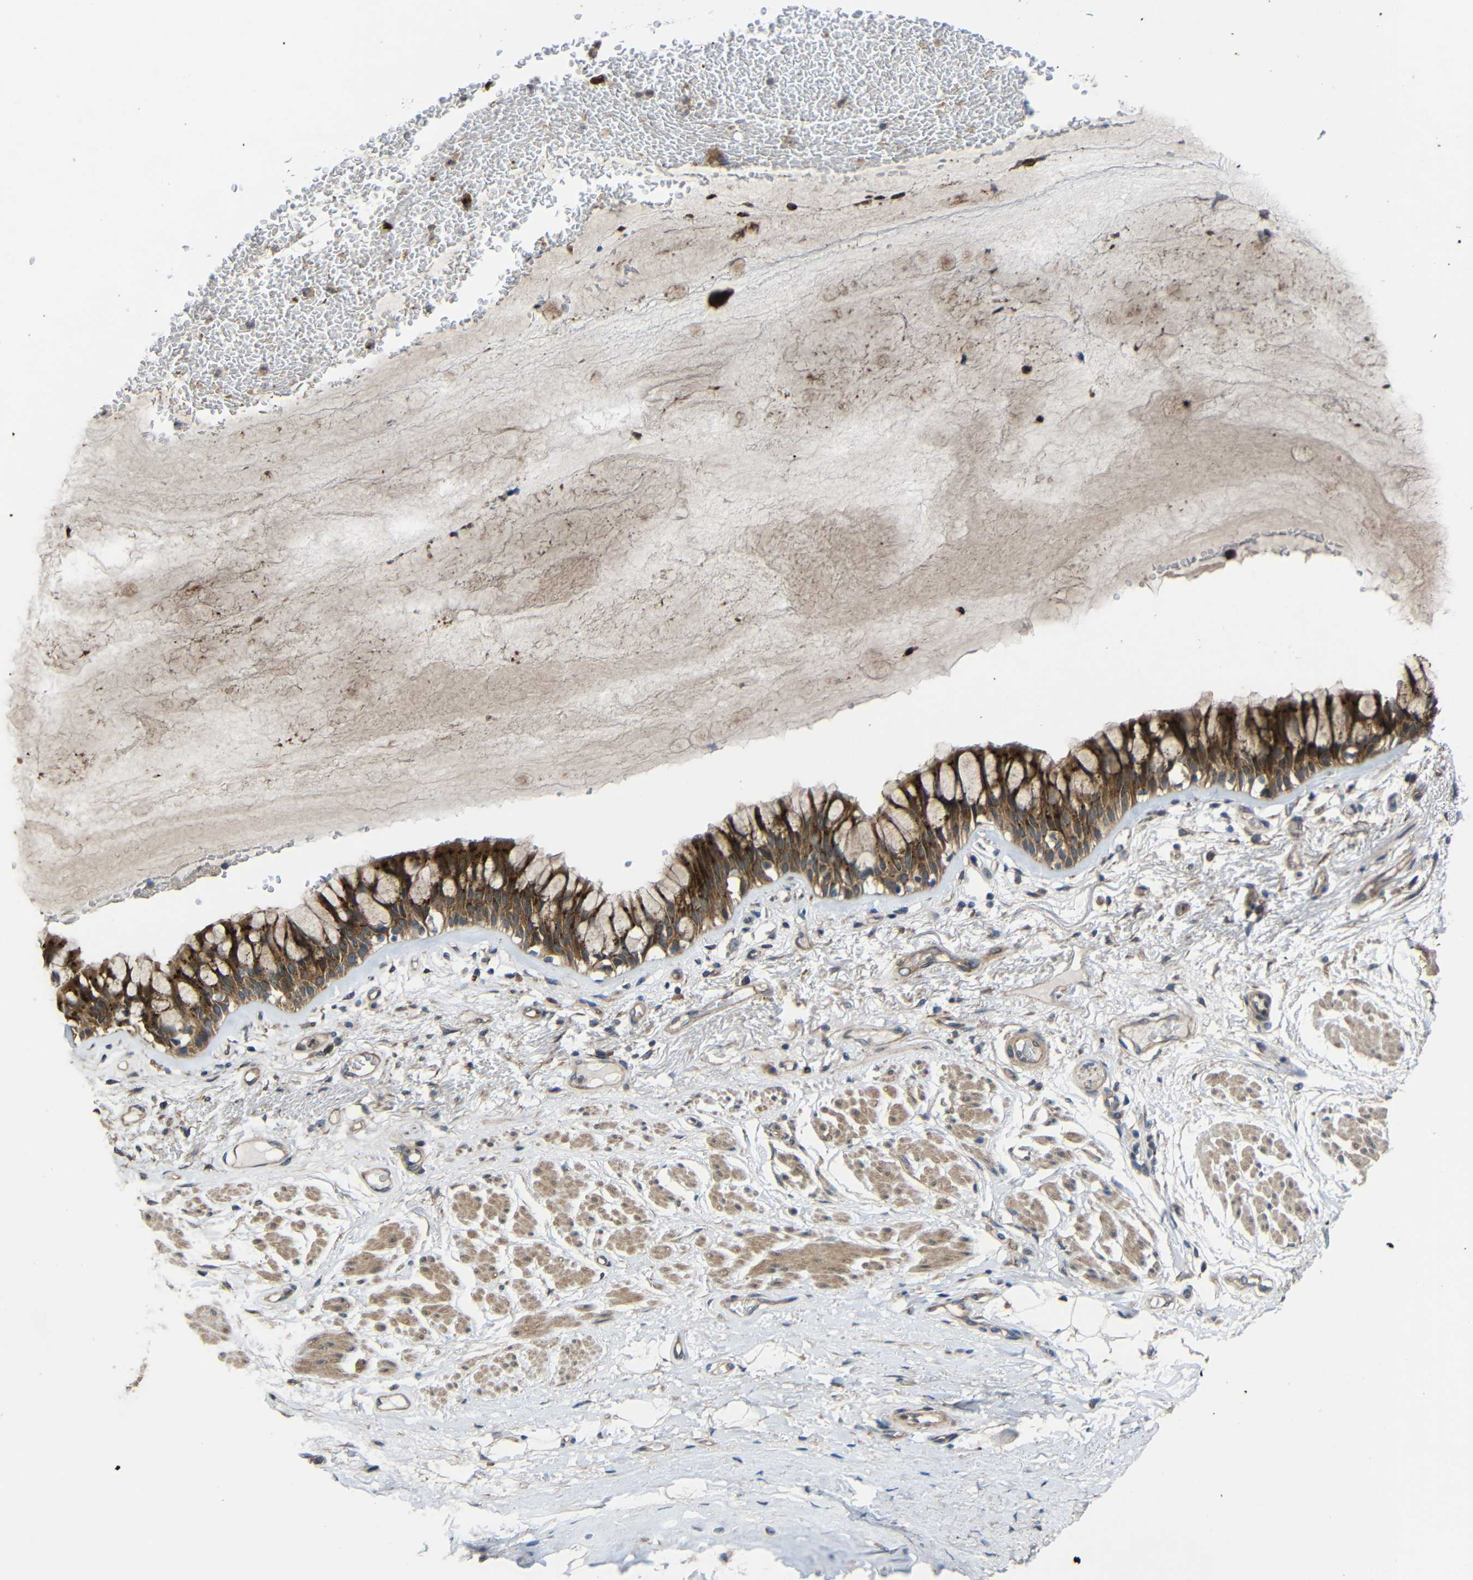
{"staining": {"intensity": "strong", "quantity": ">75%", "location": "cytoplasmic/membranous"}, "tissue": "bronchus", "cell_type": "Respiratory epithelial cells", "image_type": "normal", "snomed": [{"axis": "morphology", "description": "Normal tissue, NOS"}, {"axis": "topography", "description": "Bronchus"}], "caption": "Protein staining by immunohistochemistry (IHC) displays strong cytoplasmic/membranous staining in approximately >75% of respiratory epithelial cells in unremarkable bronchus.", "gene": "CHST9", "patient": {"sex": "male", "age": 66}}